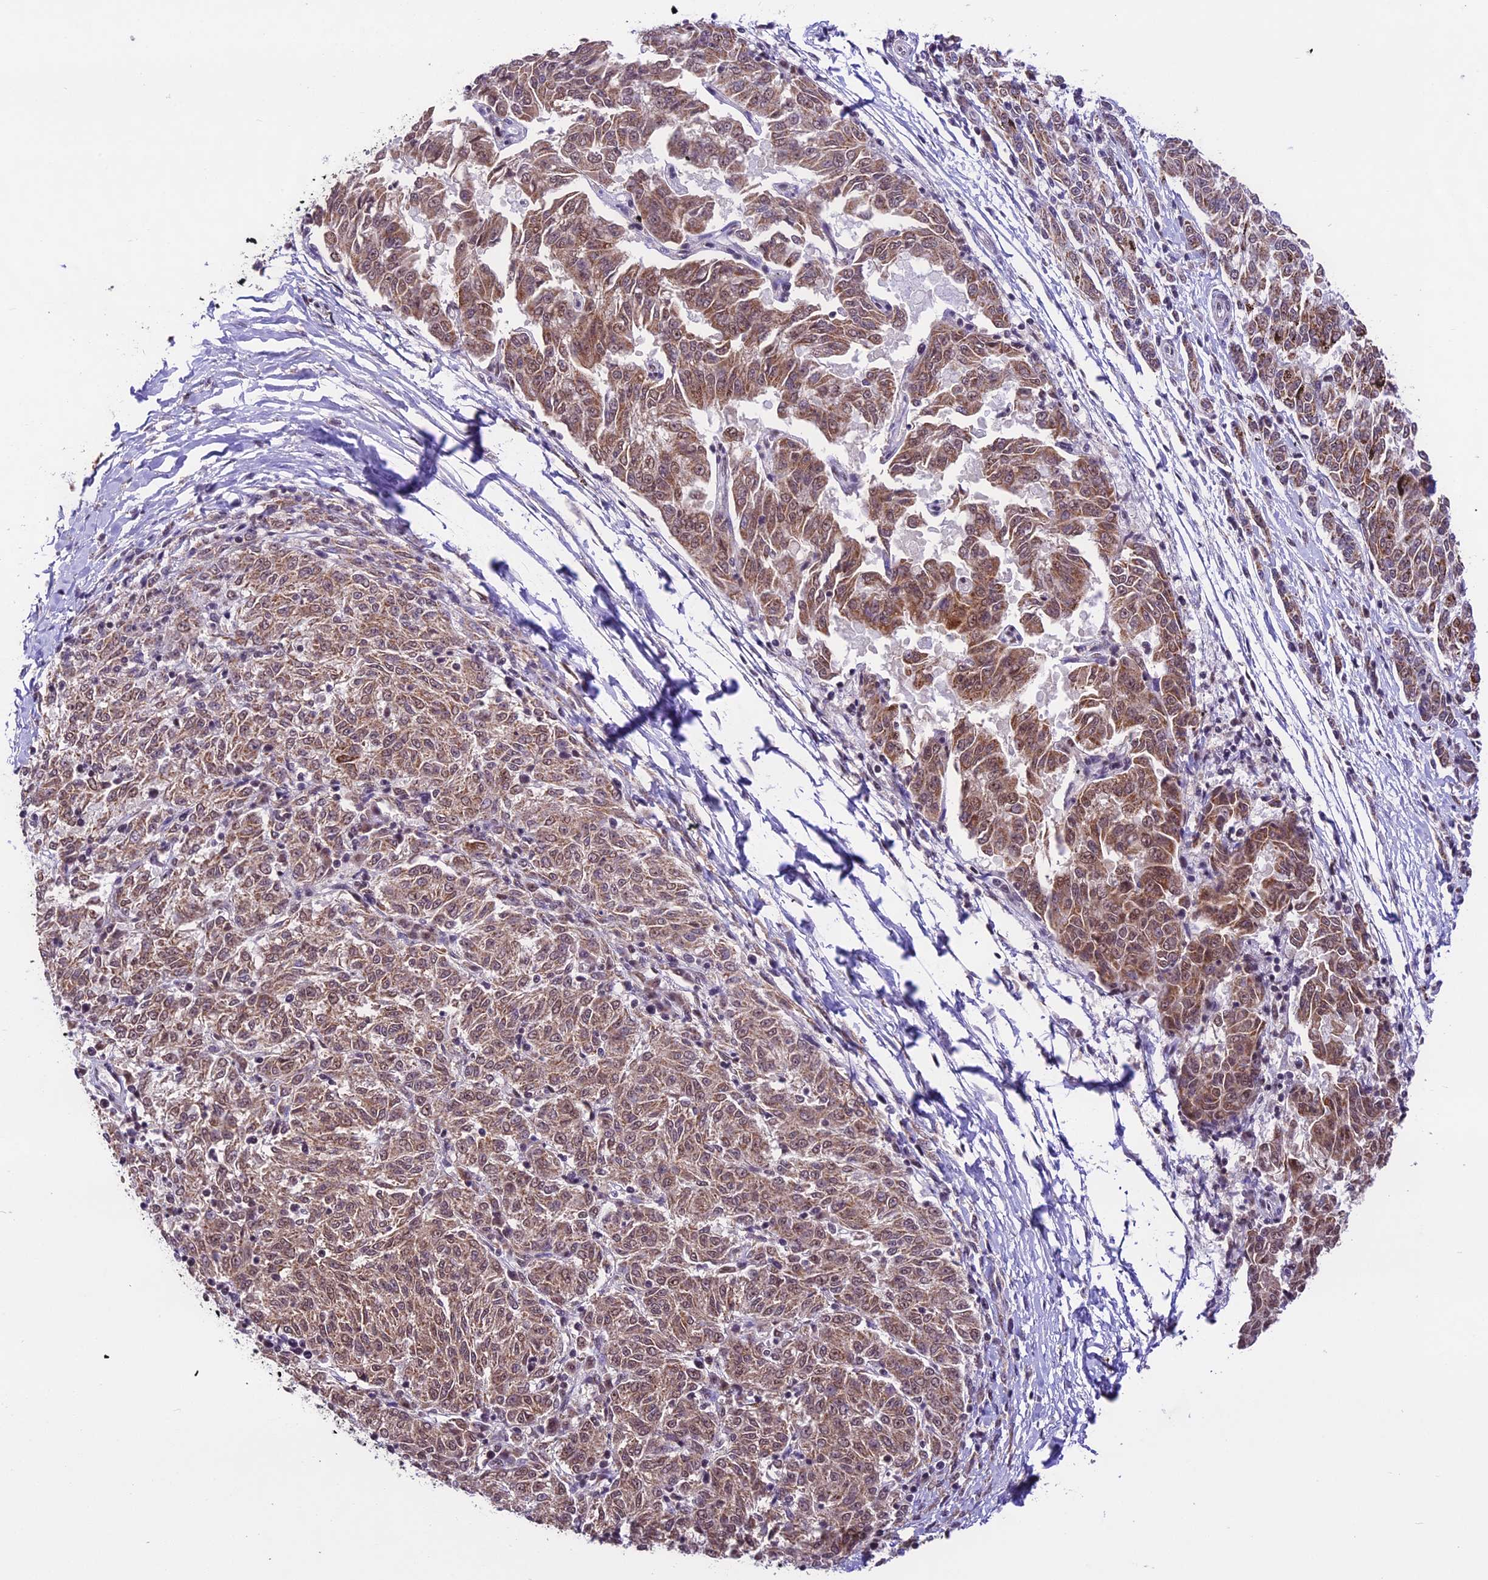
{"staining": {"intensity": "moderate", "quantity": ">75%", "location": "cytoplasmic/membranous,nuclear"}, "tissue": "melanoma", "cell_type": "Tumor cells", "image_type": "cancer", "snomed": [{"axis": "morphology", "description": "Malignant melanoma, NOS"}, {"axis": "topography", "description": "Skin"}], "caption": "Protein analysis of malignant melanoma tissue demonstrates moderate cytoplasmic/membranous and nuclear positivity in about >75% of tumor cells. The staining is performed using DAB brown chromogen to label protein expression. The nuclei are counter-stained blue using hematoxylin.", "gene": "CARS2", "patient": {"sex": "female", "age": 72}}